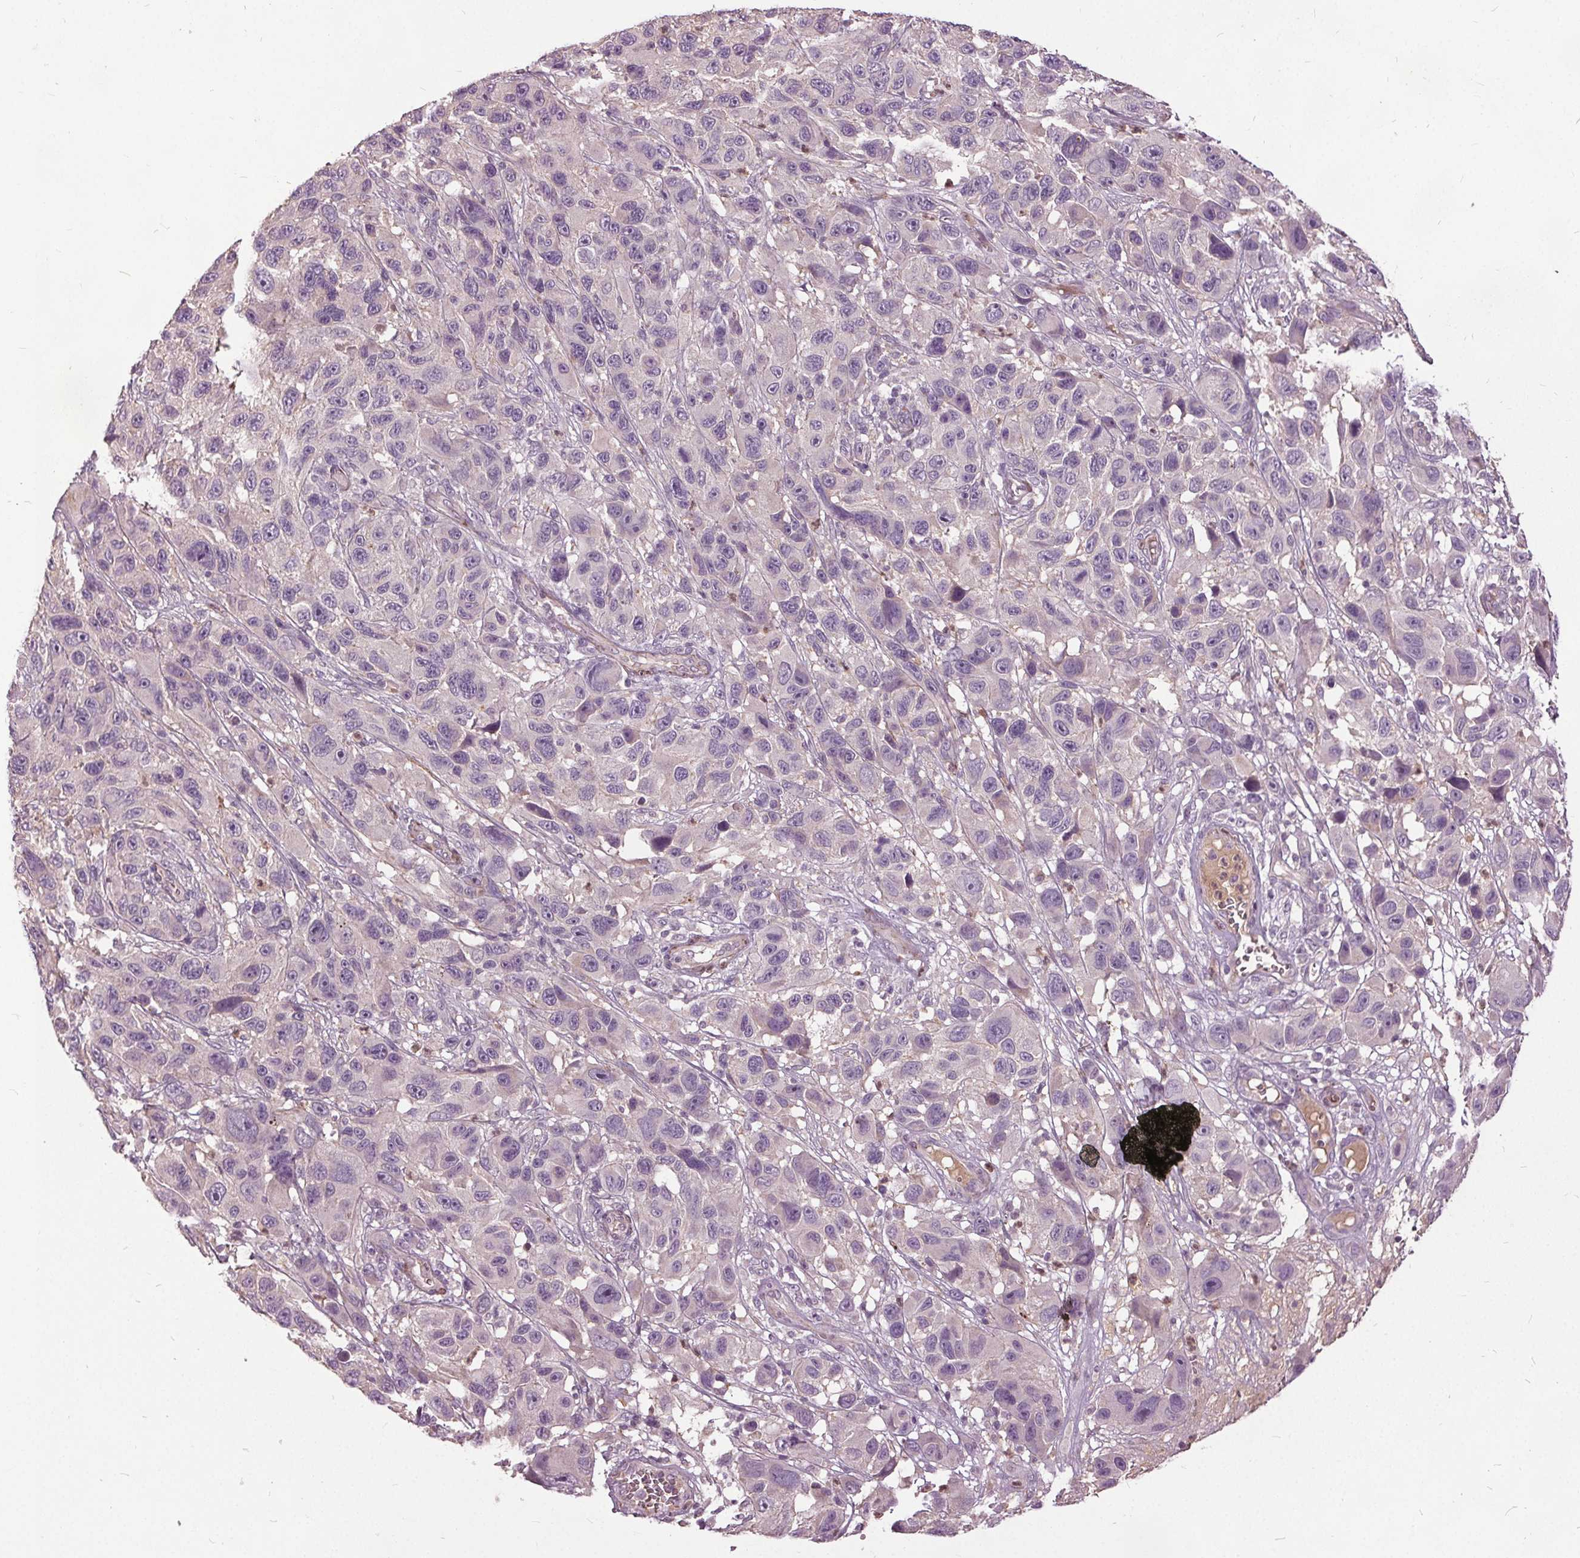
{"staining": {"intensity": "negative", "quantity": "none", "location": "none"}, "tissue": "melanoma", "cell_type": "Tumor cells", "image_type": "cancer", "snomed": [{"axis": "morphology", "description": "Malignant melanoma, NOS"}, {"axis": "topography", "description": "Skin"}], "caption": "Tumor cells show no significant positivity in malignant melanoma.", "gene": "PDGFD", "patient": {"sex": "male", "age": 53}}